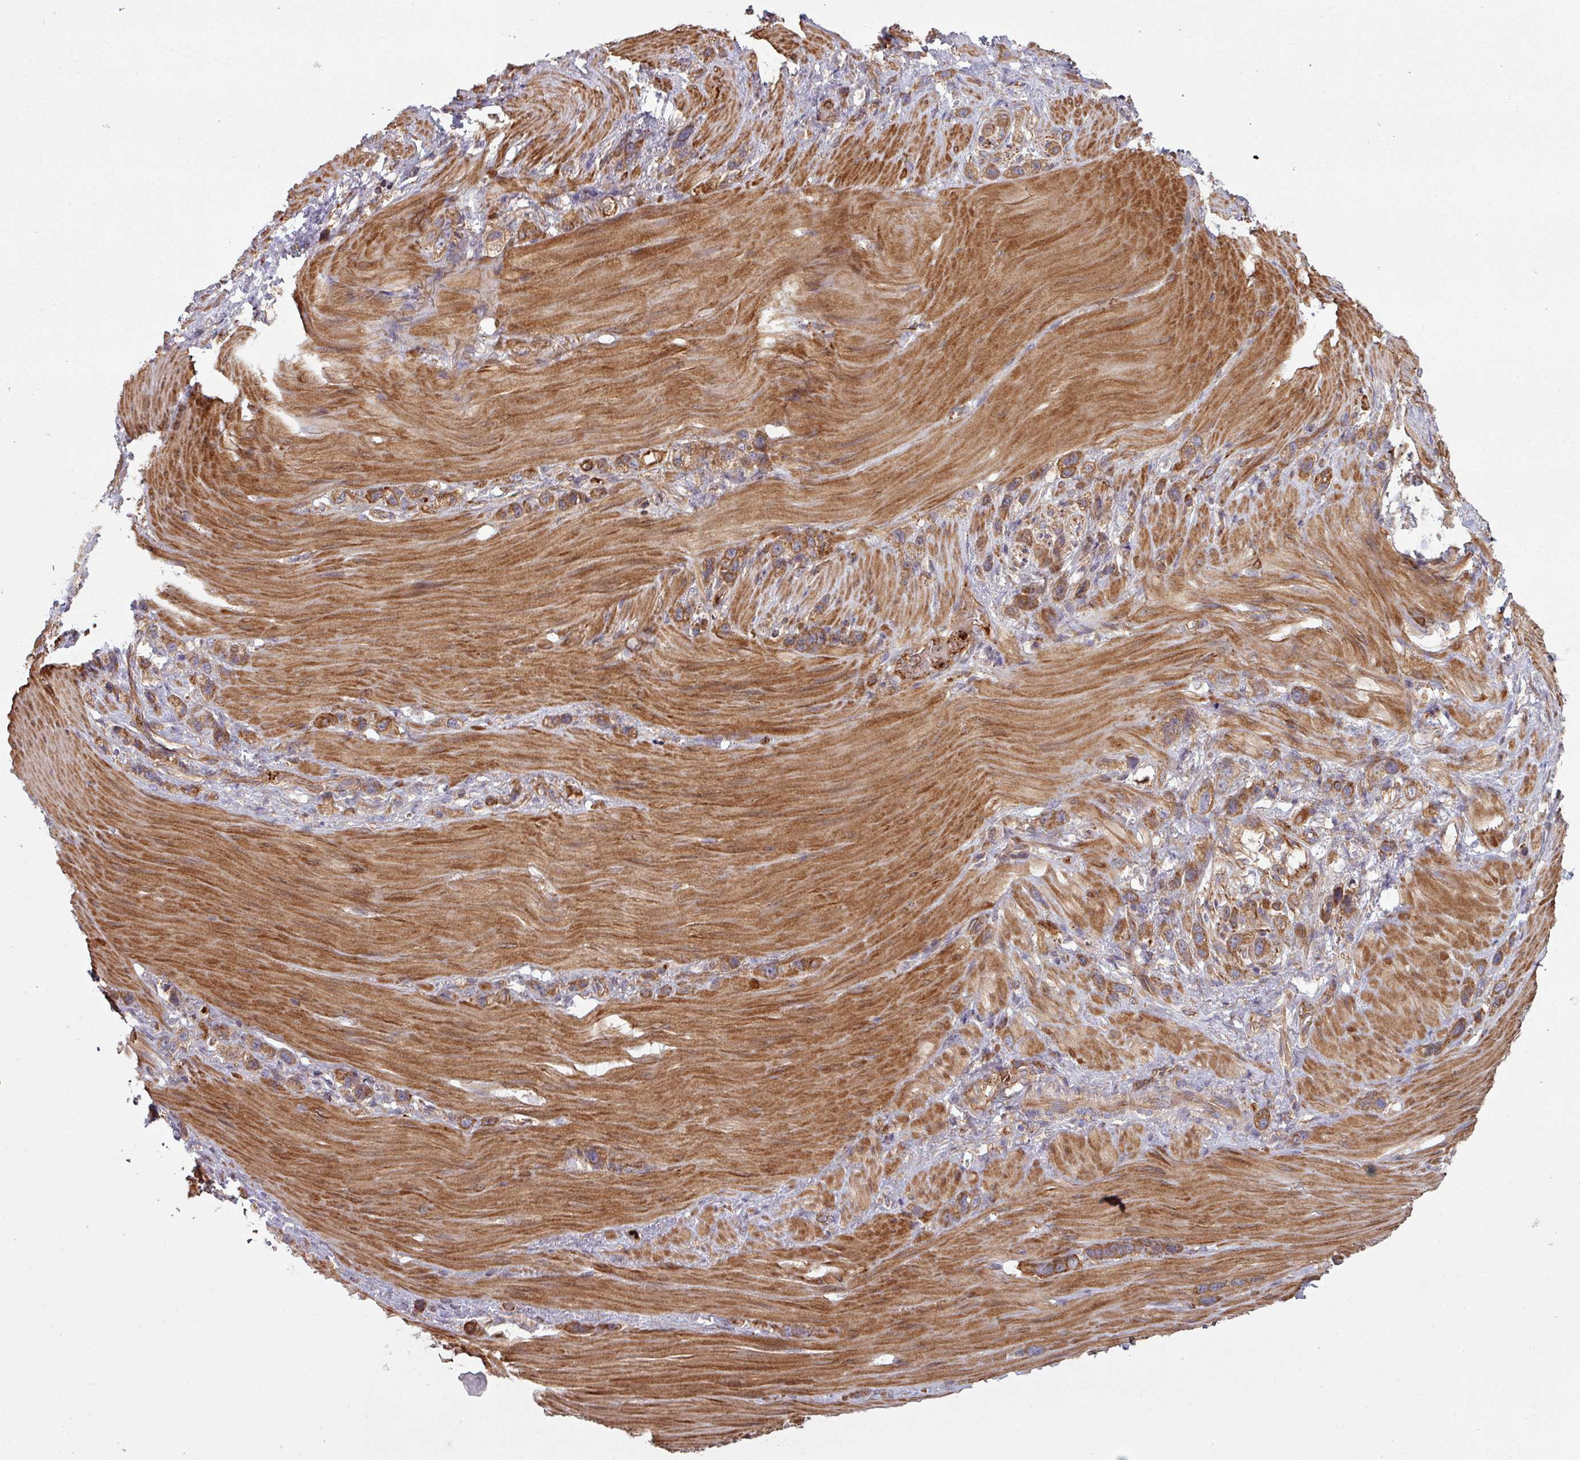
{"staining": {"intensity": "moderate", "quantity": ">75%", "location": "cytoplasmic/membranous"}, "tissue": "stomach cancer", "cell_type": "Tumor cells", "image_type": "cancer", "snomed": [{"axis": "morphology", "description": "Adenocarcinoma, NOS"}, {"axis": "topography", "description": "Stomach"}], "caption": "Immunohistochemical staining of stomach cancer demonstrates medium levels of moderate cytoplasmic/membranous expression in about >75% of tumor cells. Ihc stains the protein in brown and the nuclei are stained blue.", "gene": "SNRNP25", "patient": {"sex": "female", "age": 65}}